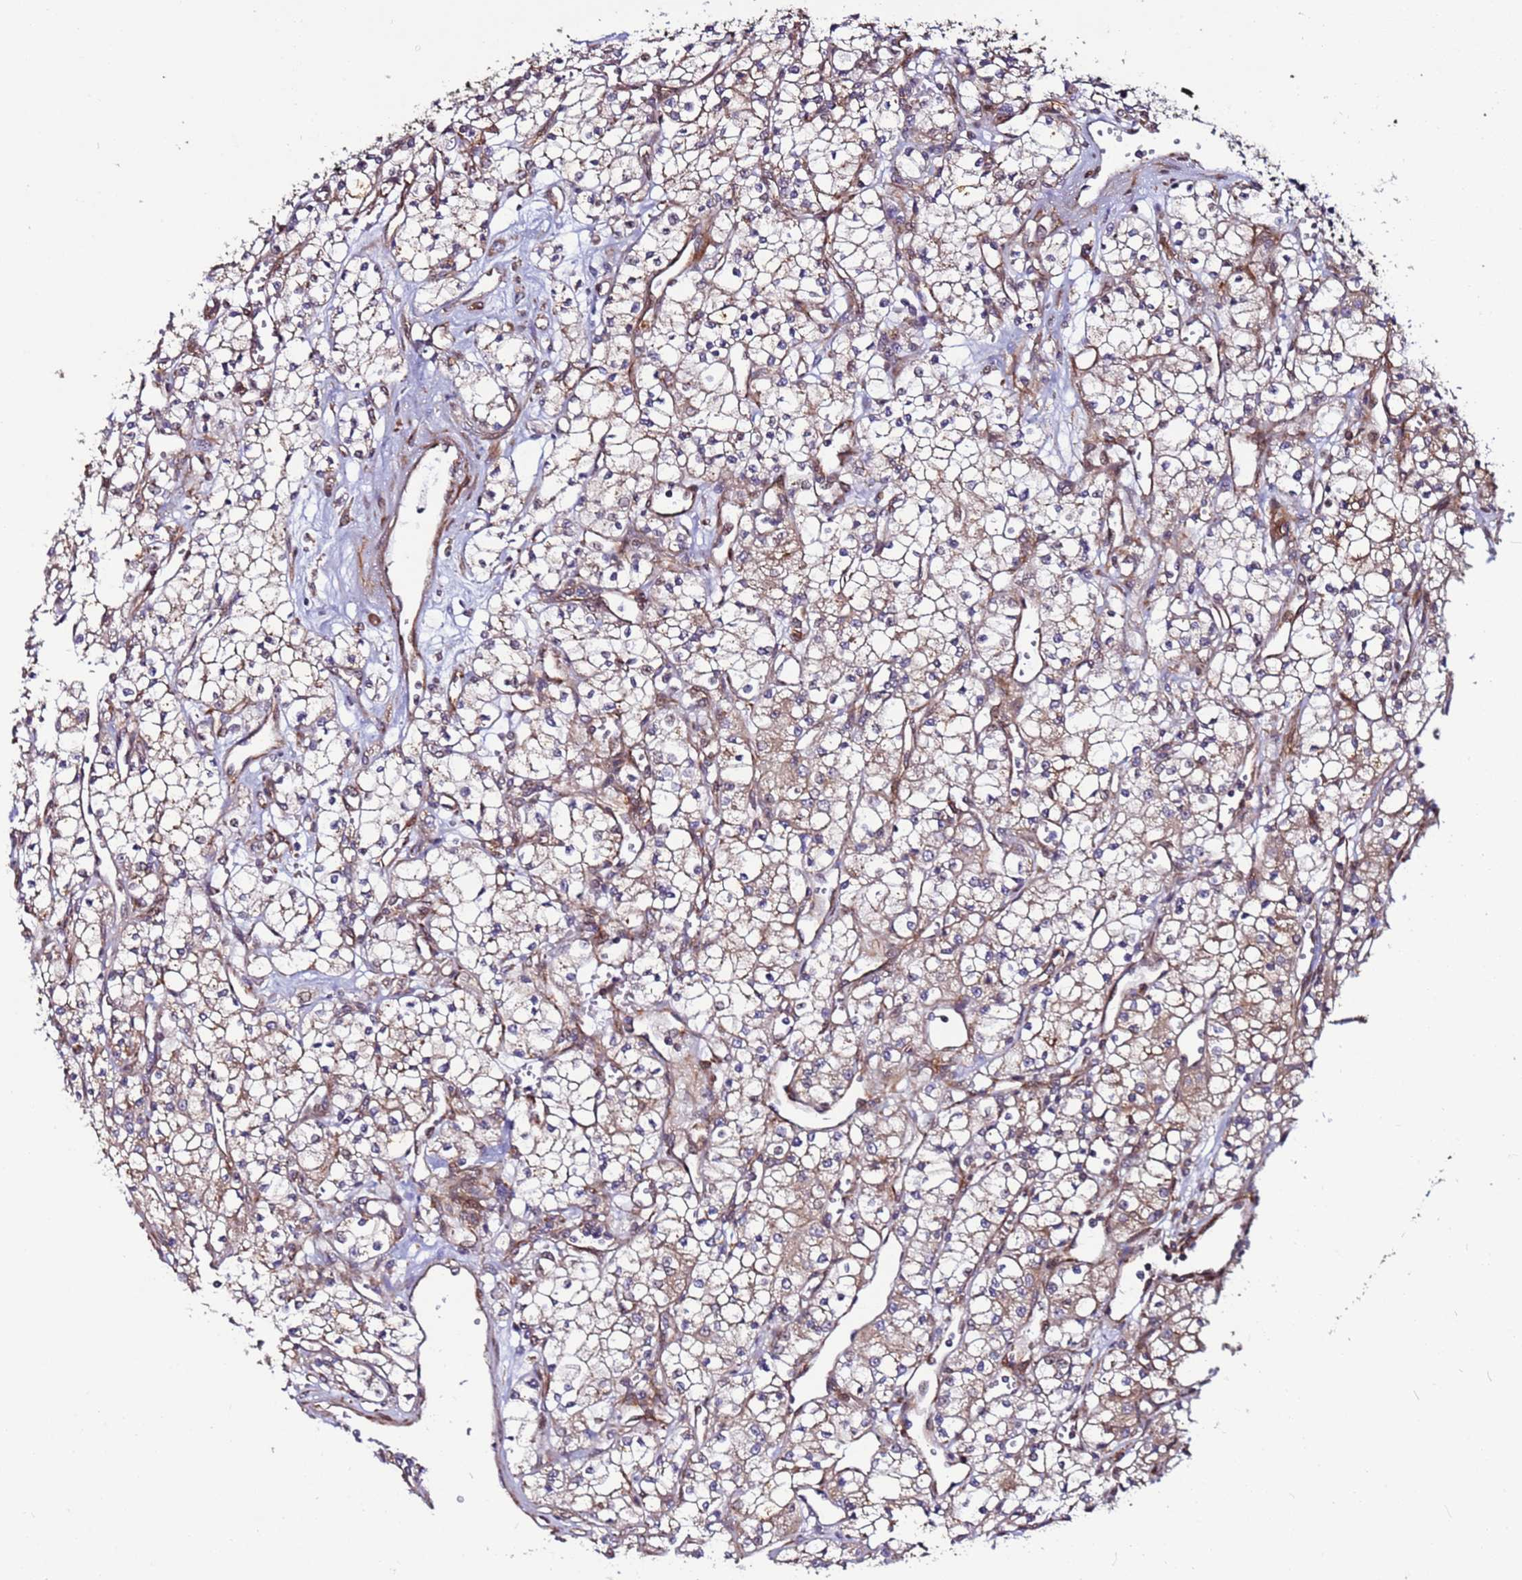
{"staining": {"intensity": "moderate", "quantity": "25%-75%", "location": "cytoplasmic/membranous"}, "tissue": "renal cancer", "cell_type": "Tumor cells", "image_type": "cancer", "snomed": [{"axis": "morphology", "description": "Adenocarcinoma, NOS"}, {"axis": "topography", "description": "Kidney"}], "caption": "IHC (DAB) staining of renal cancer (adenocarcinoma) demonstrates moderate cytoplasmic/membranous protein staining in about 25%-75% of tumor cells. (DAB = brown stain, brightfield microscopy at high magnification).", "gene": "MCRIP1", "patient": {"sex": "male", "age": 59}}